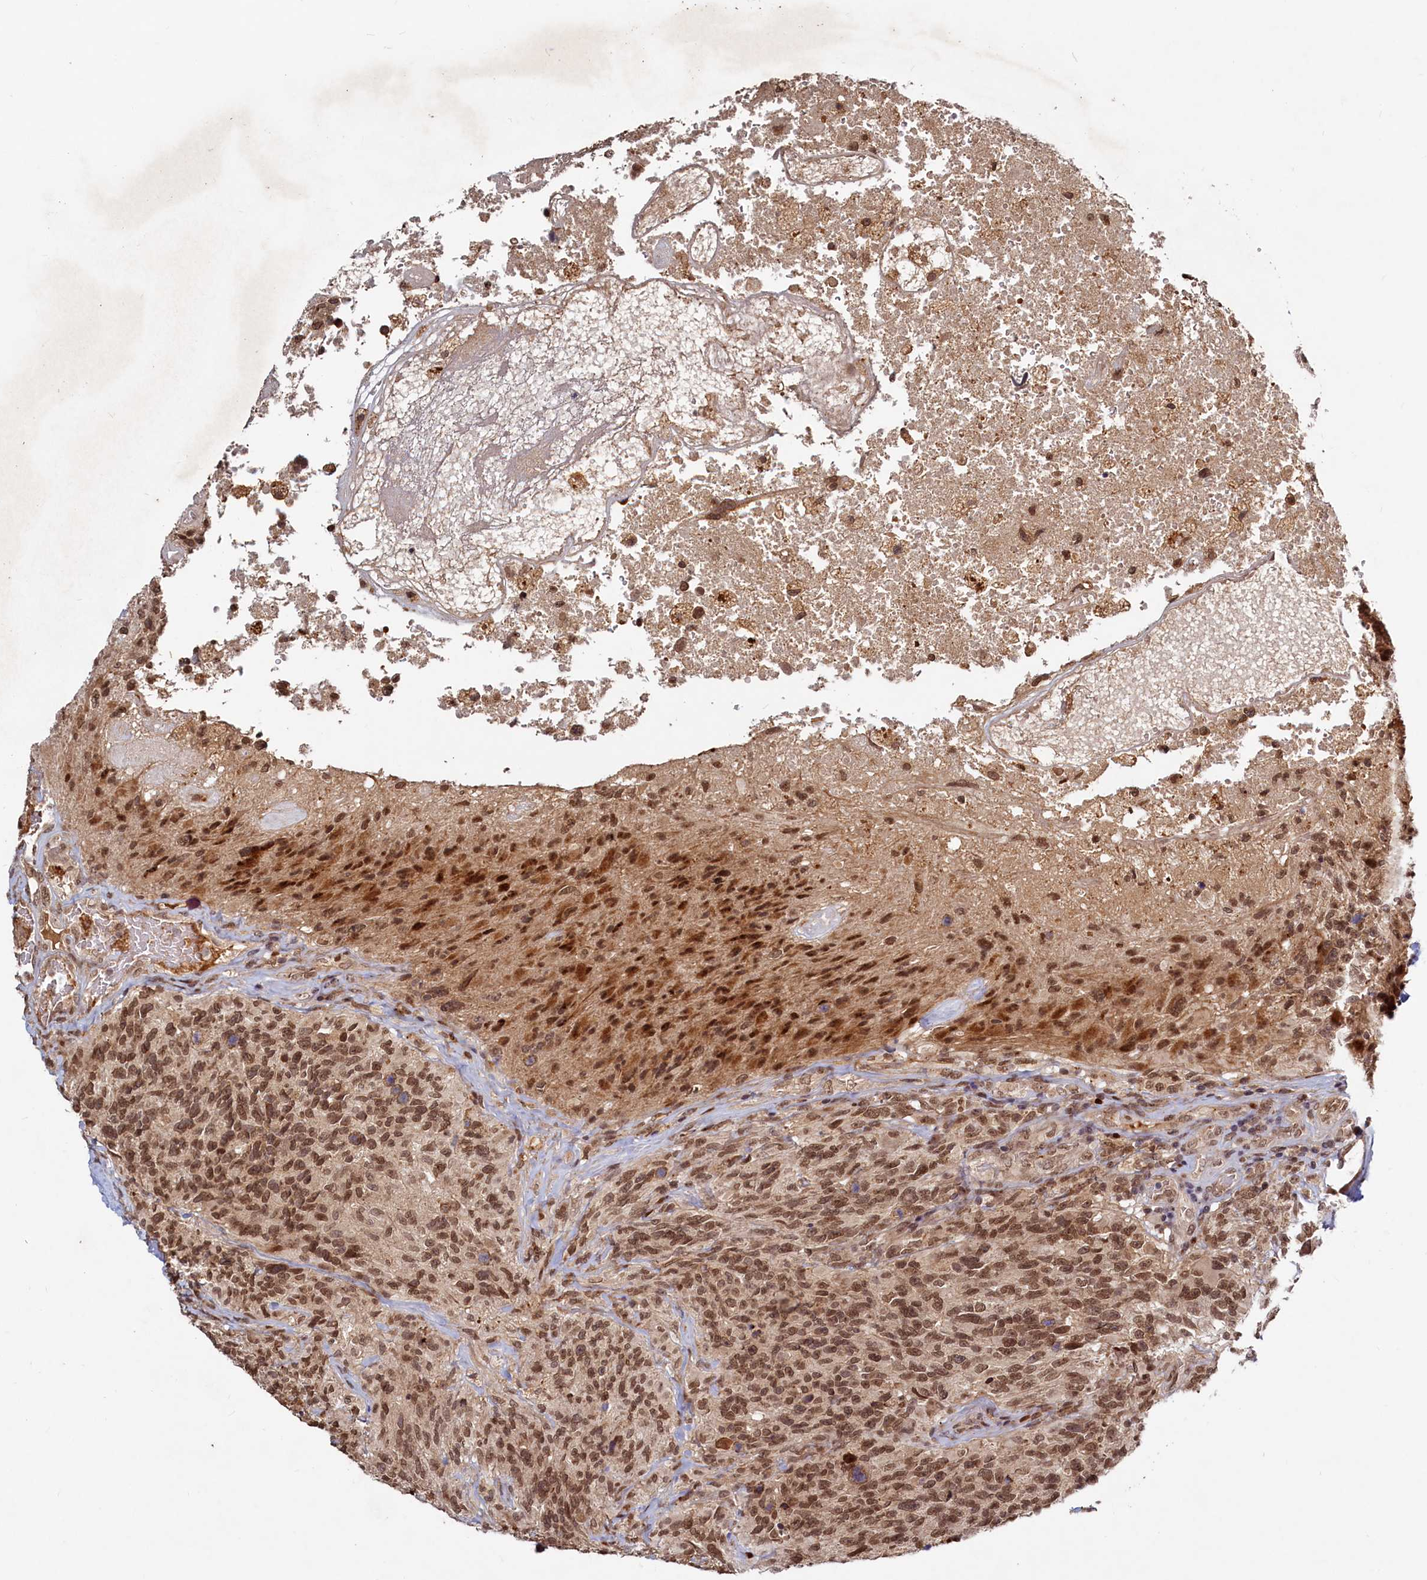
{"staining": {"intensity": "moderate", "quantity": ">75%", "location": "nuclear"}, "tissue": "glioma", "cell_type": "Tumor cells", "image_type": "cancer", "snomed": [{"axis": "morphology", "description": "Glioma, malignant, High grade"}, {"axis": "topography", "description": "Brain"}], "caption": "An image of human glioma stained for a protein demonstrates moderate nuclear brown staining in tumor cells.", "gene": "TRAPPC4", "patient": {"sex": "male", "age": 76}}